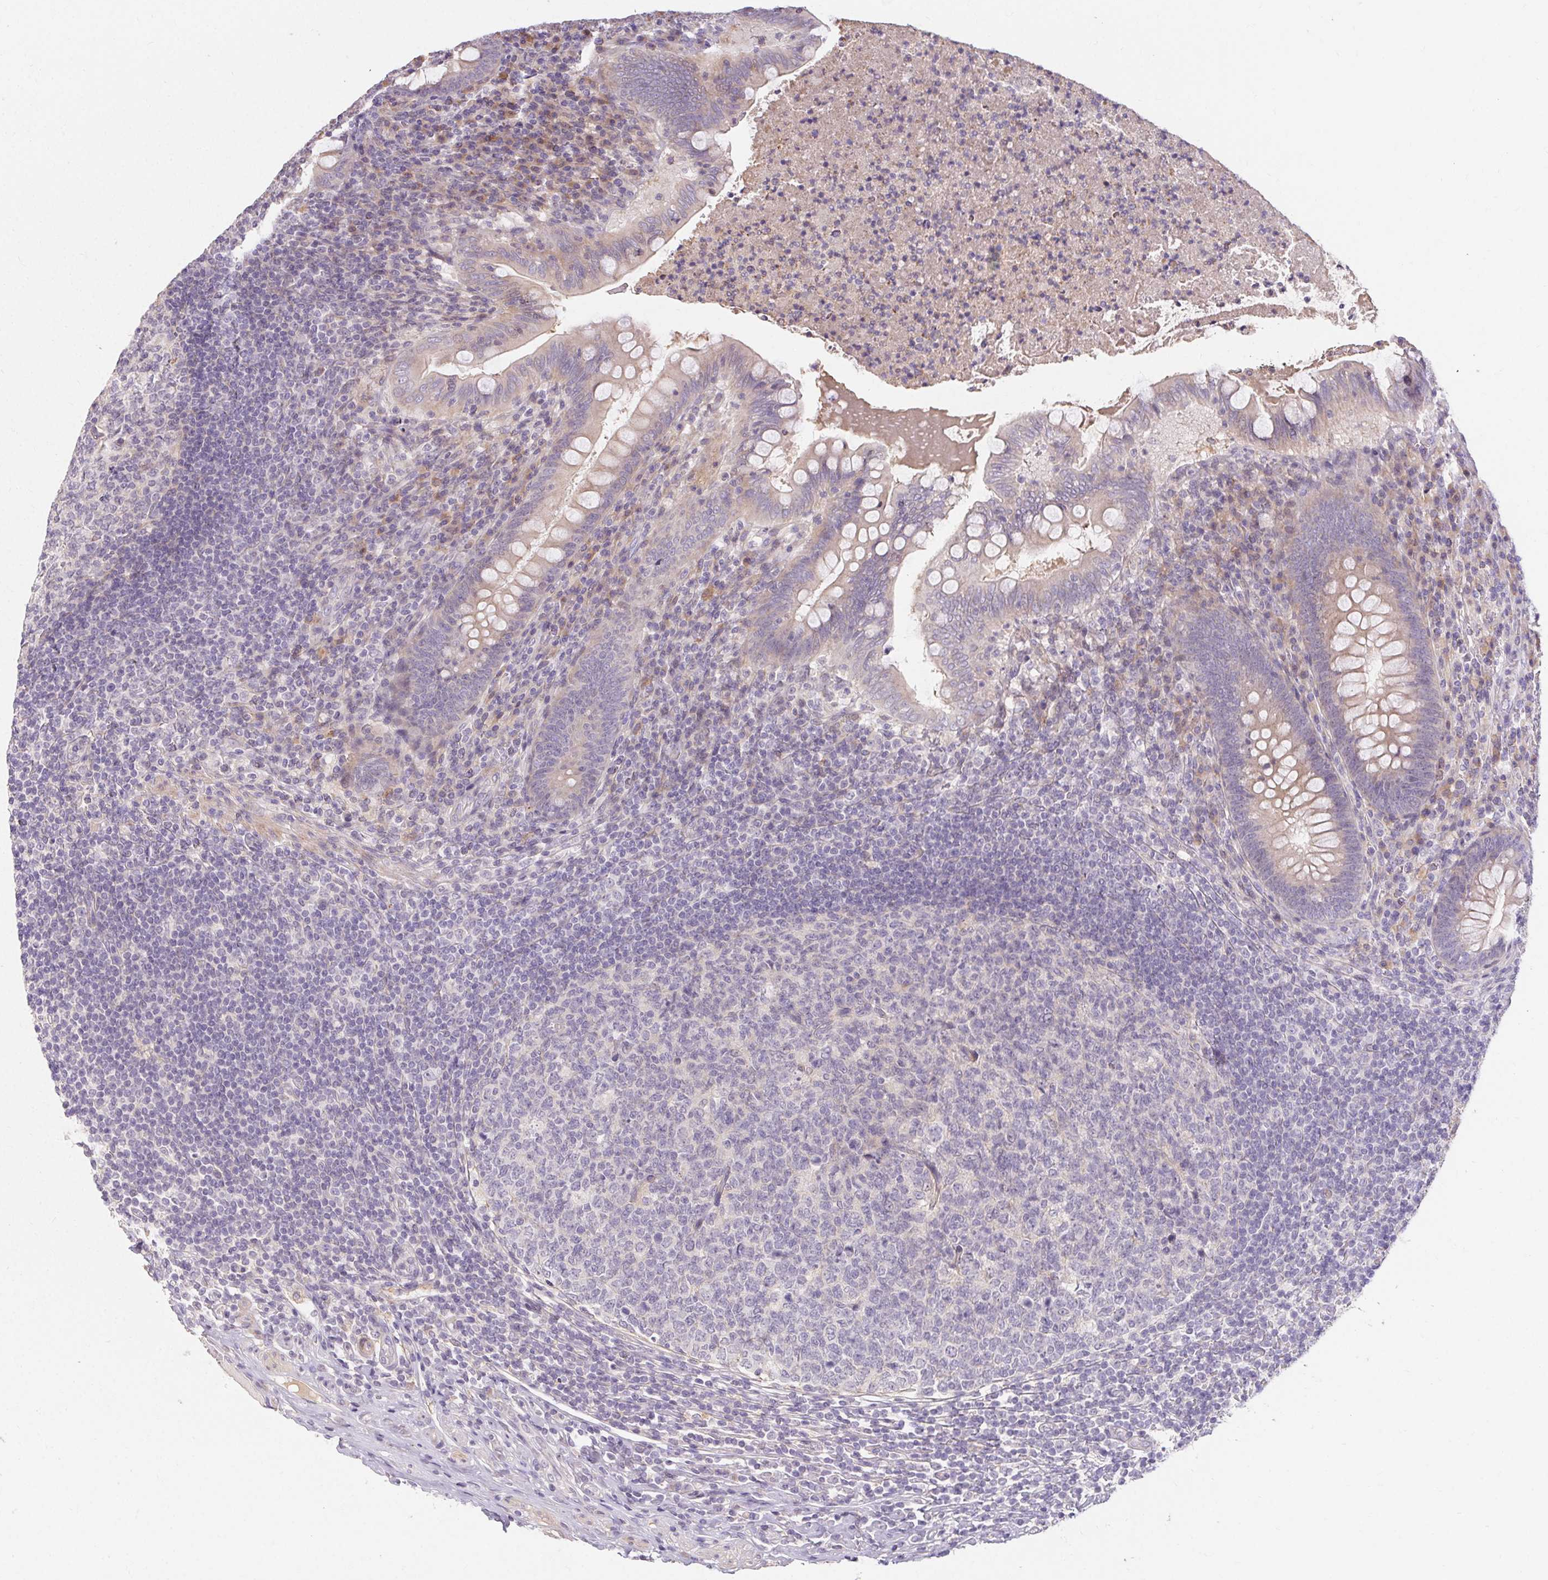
{"staining": {"intensity": "weak", "quantity": "25%-75%", "location": "cytoplasmic/membranous"}, "tissue": "appendix", "cell_type": "Glandular cells", "image_type": "normal", "snomed": [{"axis": "morphology", "description": "Normal tissue, NOS"}, {"axis": "topography", "description": "Appendix"}], "caption": "DAB (3,3'-diaminobenzidine) immunohistochemical staining of unremarkable human appendix shows weak cytoplasmic/membranous protein positivity in about 25%-75% of glandular cells.", "gene": "TMEM52B", "patient": {"sex": "male", "age": 47}}